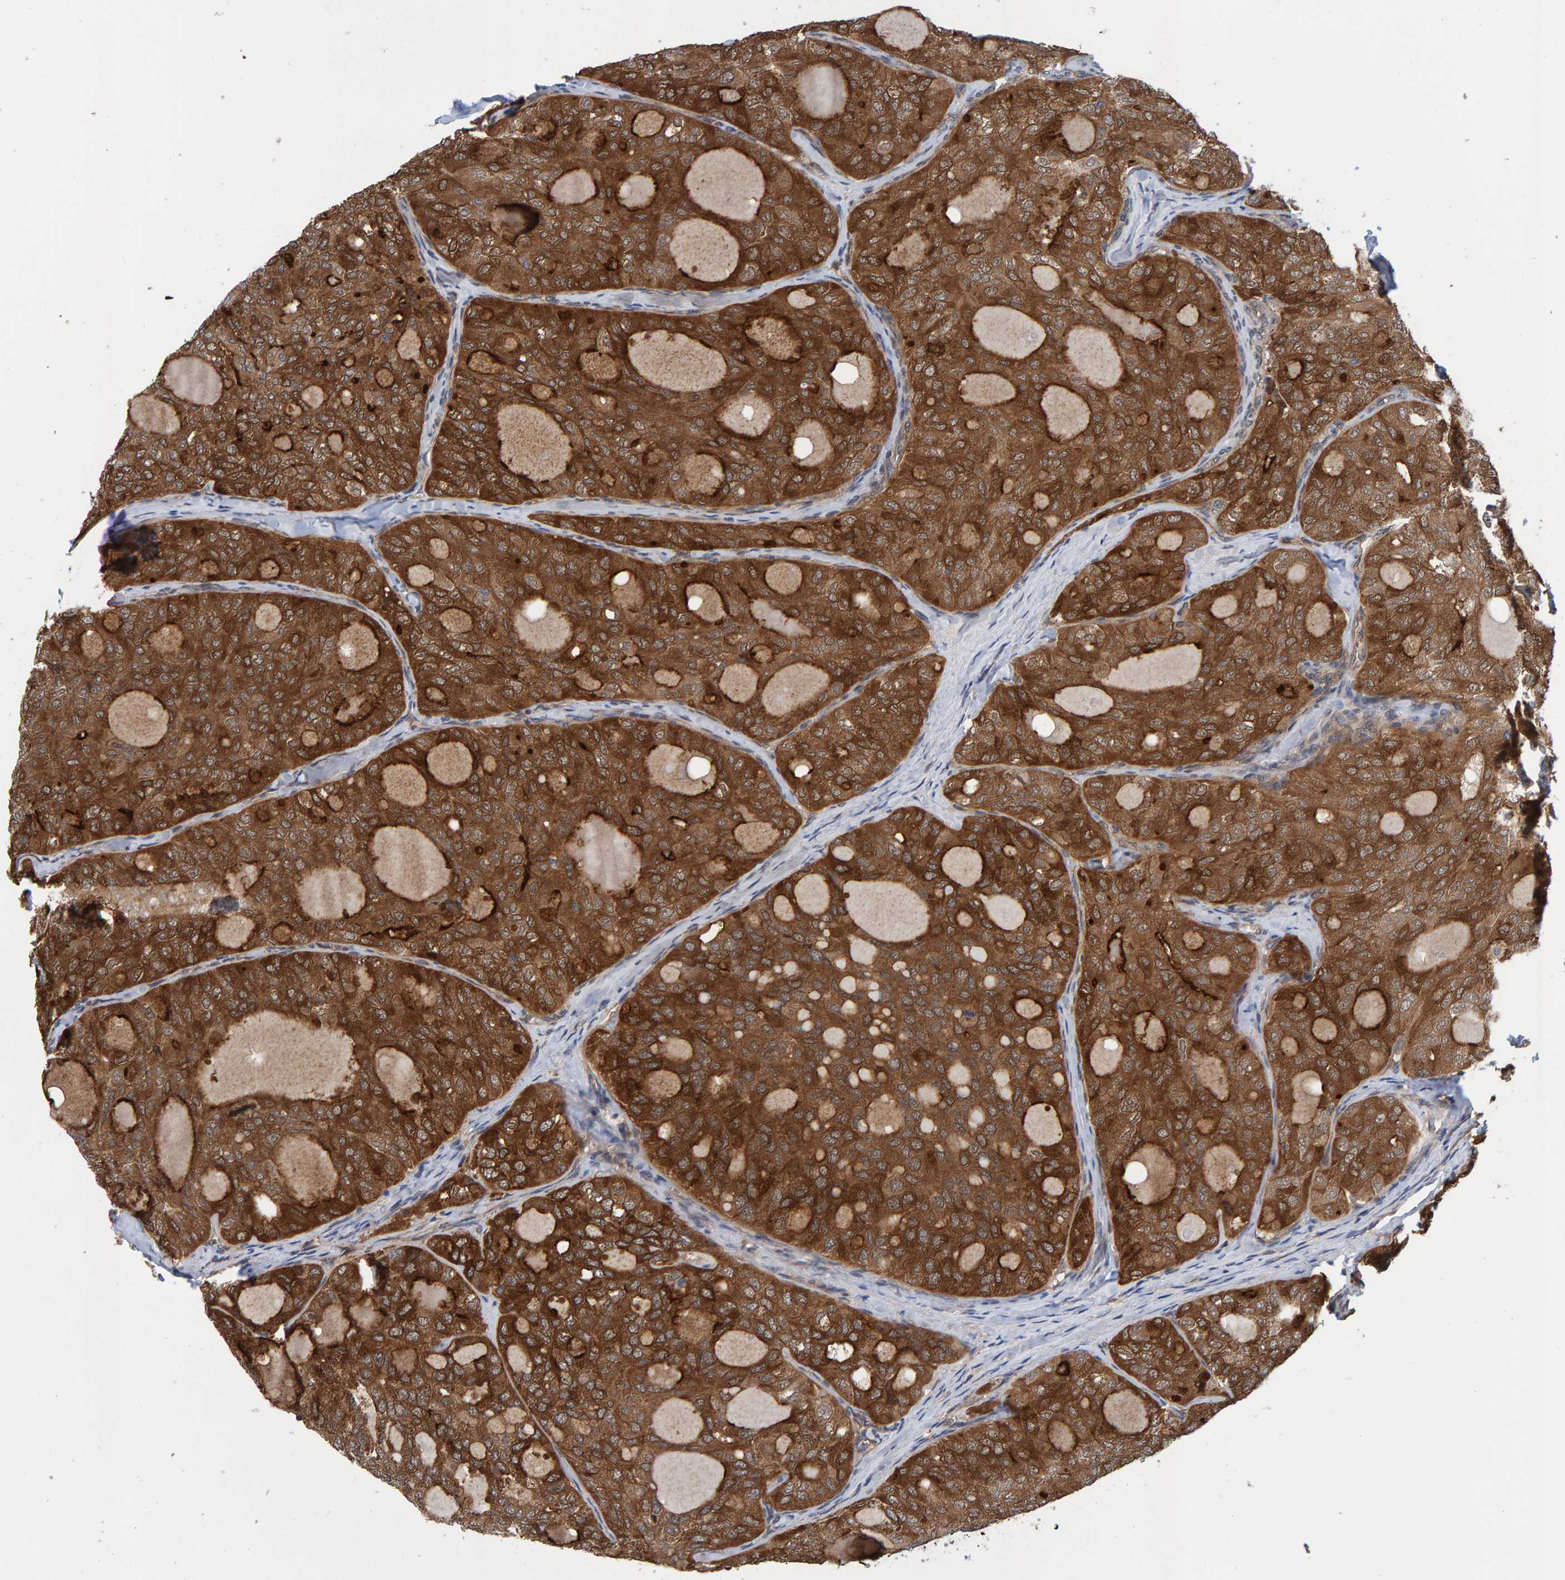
{"staining": {"intensity": "strong", "quantity": ">75%", "location": "cytoplasmic/membranous"}, "tissue": "thyroid cancer", "cell_type": "Tumor cells", "image_type": "cancer", "snomed": [{"axis": "morphology", "description": "Follicular adenoma carcinoma, NOS"}, {"axis": "topography", "description": "Thyroid gland"}], "caption": "Protein staining by immunohistochemistry displays strong cytoplasmic/membranous positivity in approximately >75% of tumor cells in thyroid cancer. (IHC, brightfield microscopy, high magnification).", "gene": "SCRN2", "patient": {"sex": "male", "age": 75}}